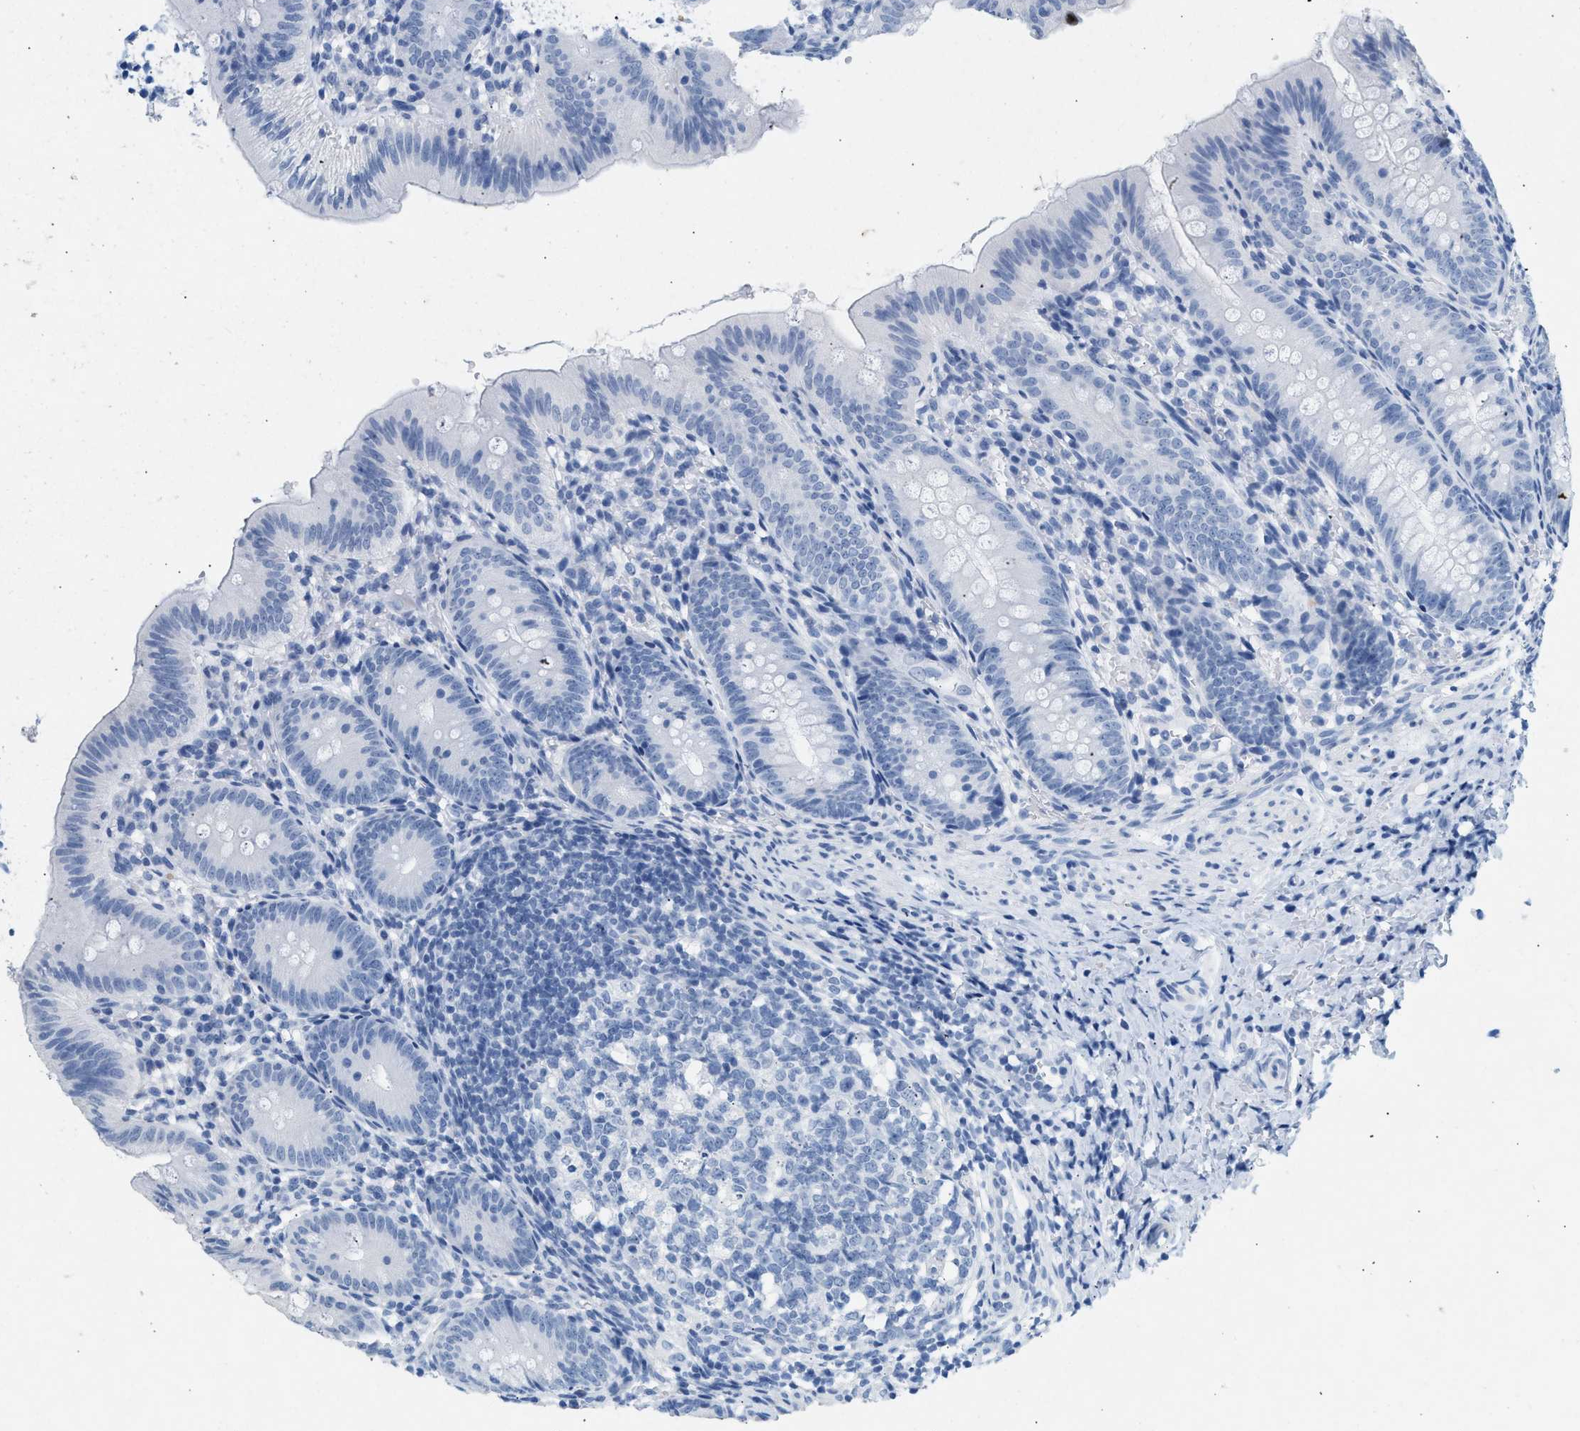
{"staining": {"intensity": "negative", "quantity": "none", "location": "none"}, "tissue": "appendix", "cell_type": "Glandular cells", "image_type": "normal", "snomed": [{"axis": "morphology", "description": "Normal tissue, NOS"}, {"axis": "topography", "description": "Appendix"}], "caption": "High power microscopy histopathology image of an IHC micrograph of benign appendix, revealing no significant staining in glandular cells. The staining is performed using DAB (3,3'-diaminobenzidine) brown chromogen with nuclei counter-stained in using hematoxylin.", "gene": "HHATL", "patient": {"sex": "male", "age": 1}}